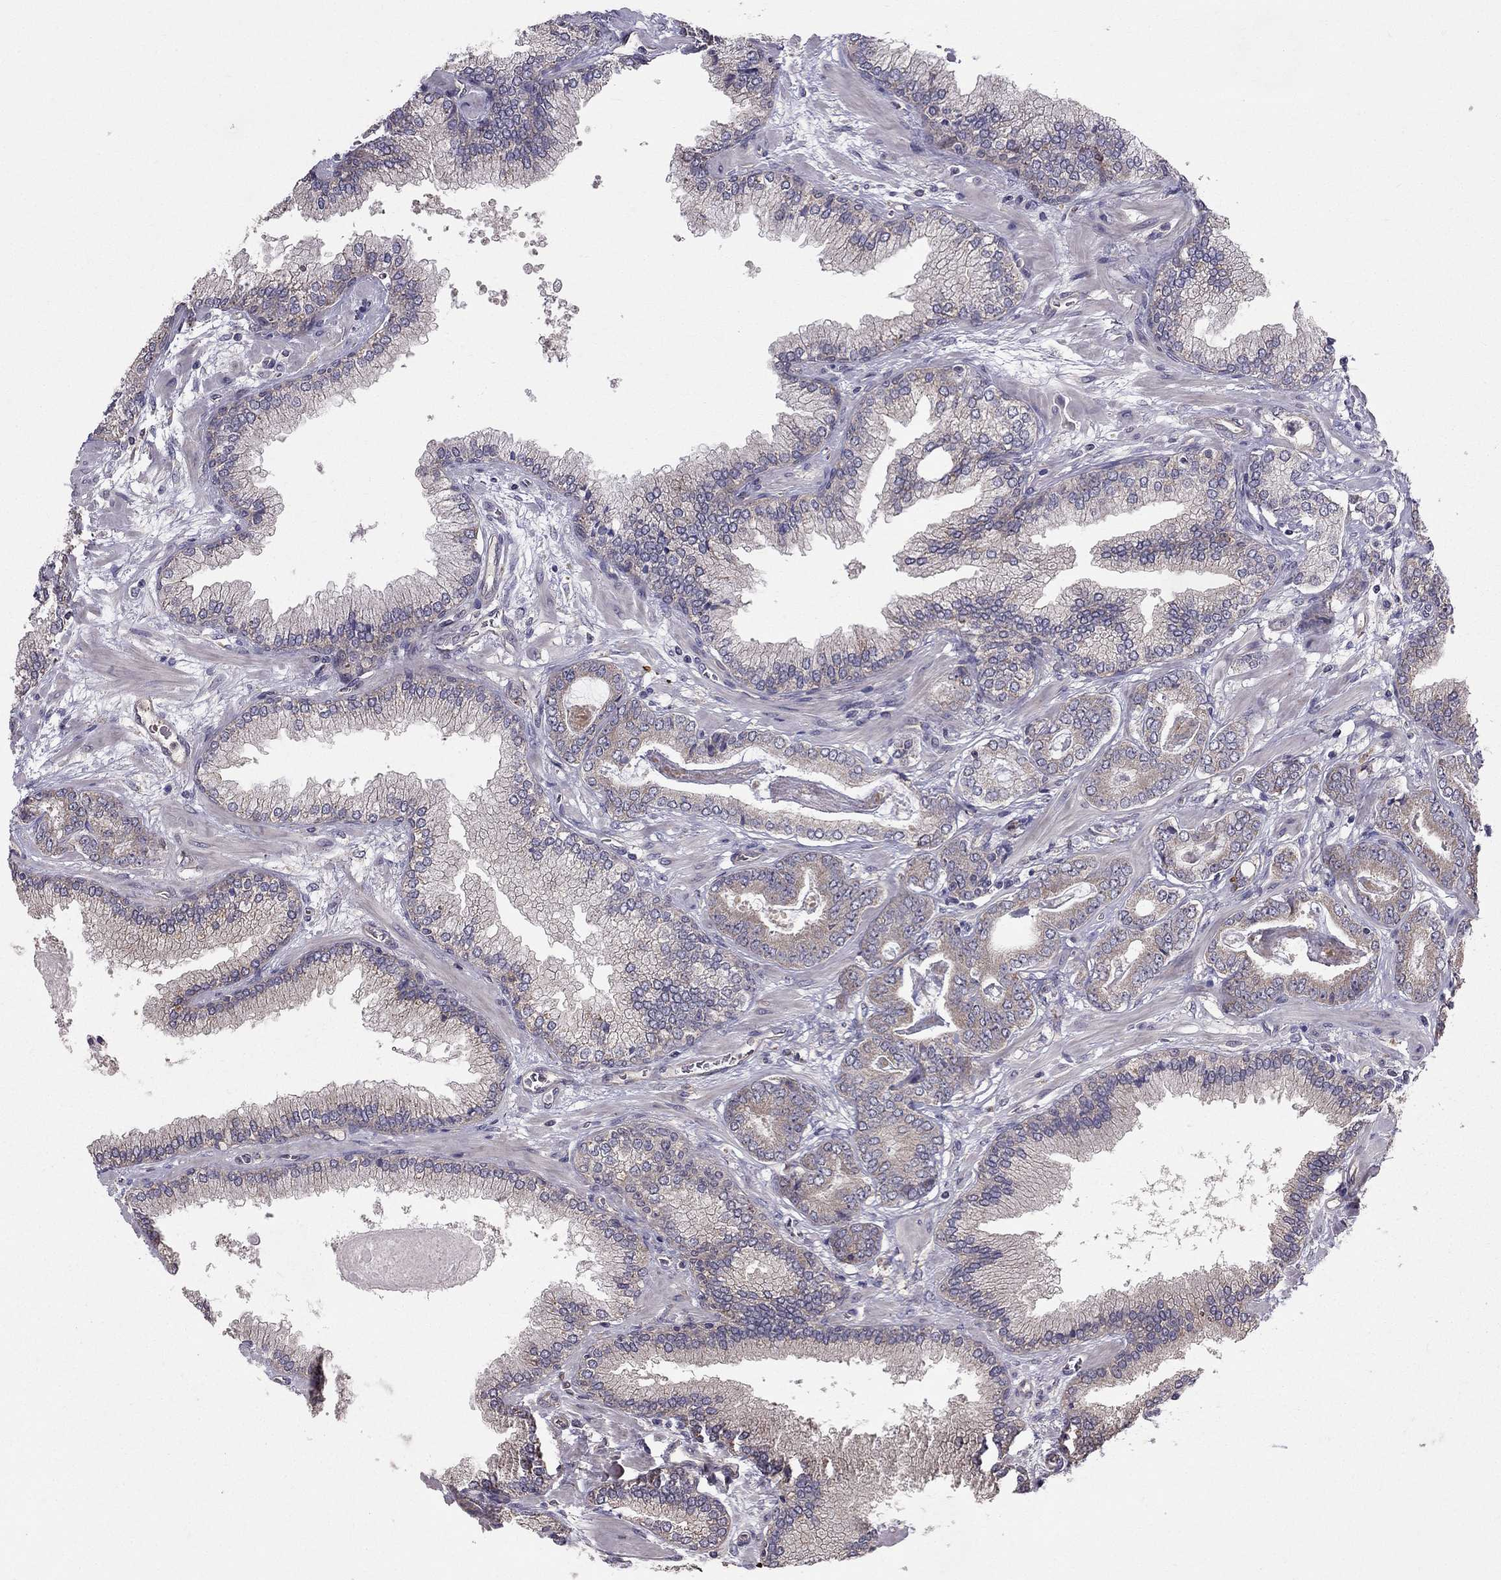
{"staining": {"intensity": "weak", "quantity": "<25%", "location": "cytoplasmic/membranous"}, "tissue": "prostate cancer", "cell_type": "Tumor cells", "image_type": "cancer", "snomed": [{"axis": "morphology", "description": "Adenocarcinoma, Low grade"}, {"axis": "topography", "description": "Prostate"}], "caption": "Prostate cancer was stained to show a protein in brown. There is no significant positivity in tumor cells. The staining was performed using DAB to visualize the protein expression in brown, while the nuclei were stained in blue with hematoxylin (Magnification: 20x).", "gene": "PIK3CG", "patient": {"sex": "male", "age": 69}}